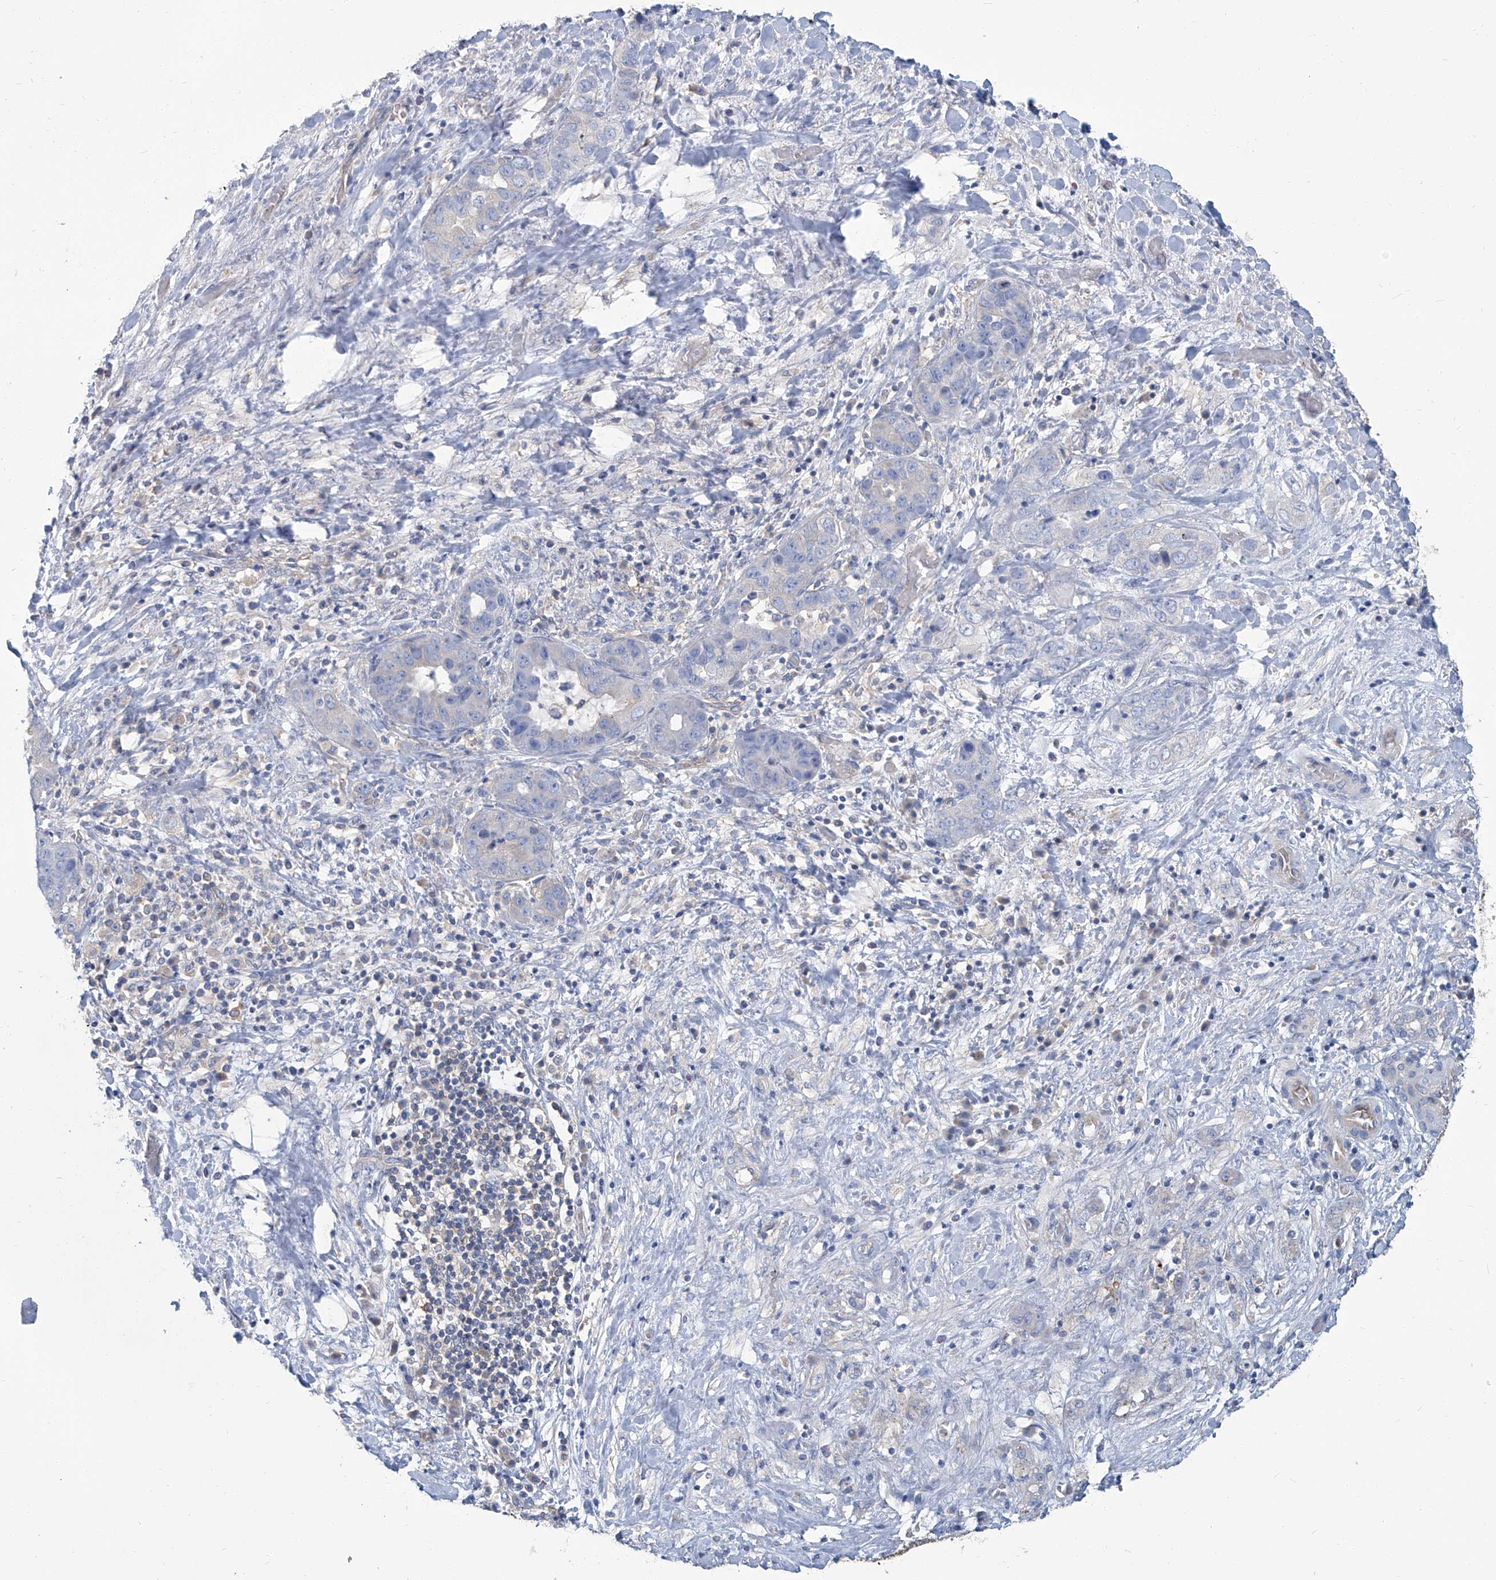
{"staining": {"intensity": "negative", "quantity": "none", "location": "none"}, "tissue": "liver cancer", "cell_type": "Tumor cells", "image_type": "cancer", "snomed": [{"axis": "morphology", "description": "Cholangiocarcinoma"}, {"axis": "topography", "description": "Liver"}], "caption": "An image of liver cancer stained for a protein reveals no brown staining in tumor cells. (Brightfield microscopy of DAB IHC at high magnification).", "gene": "PFKL", "patient": {"sex": "female", "age": 52}}